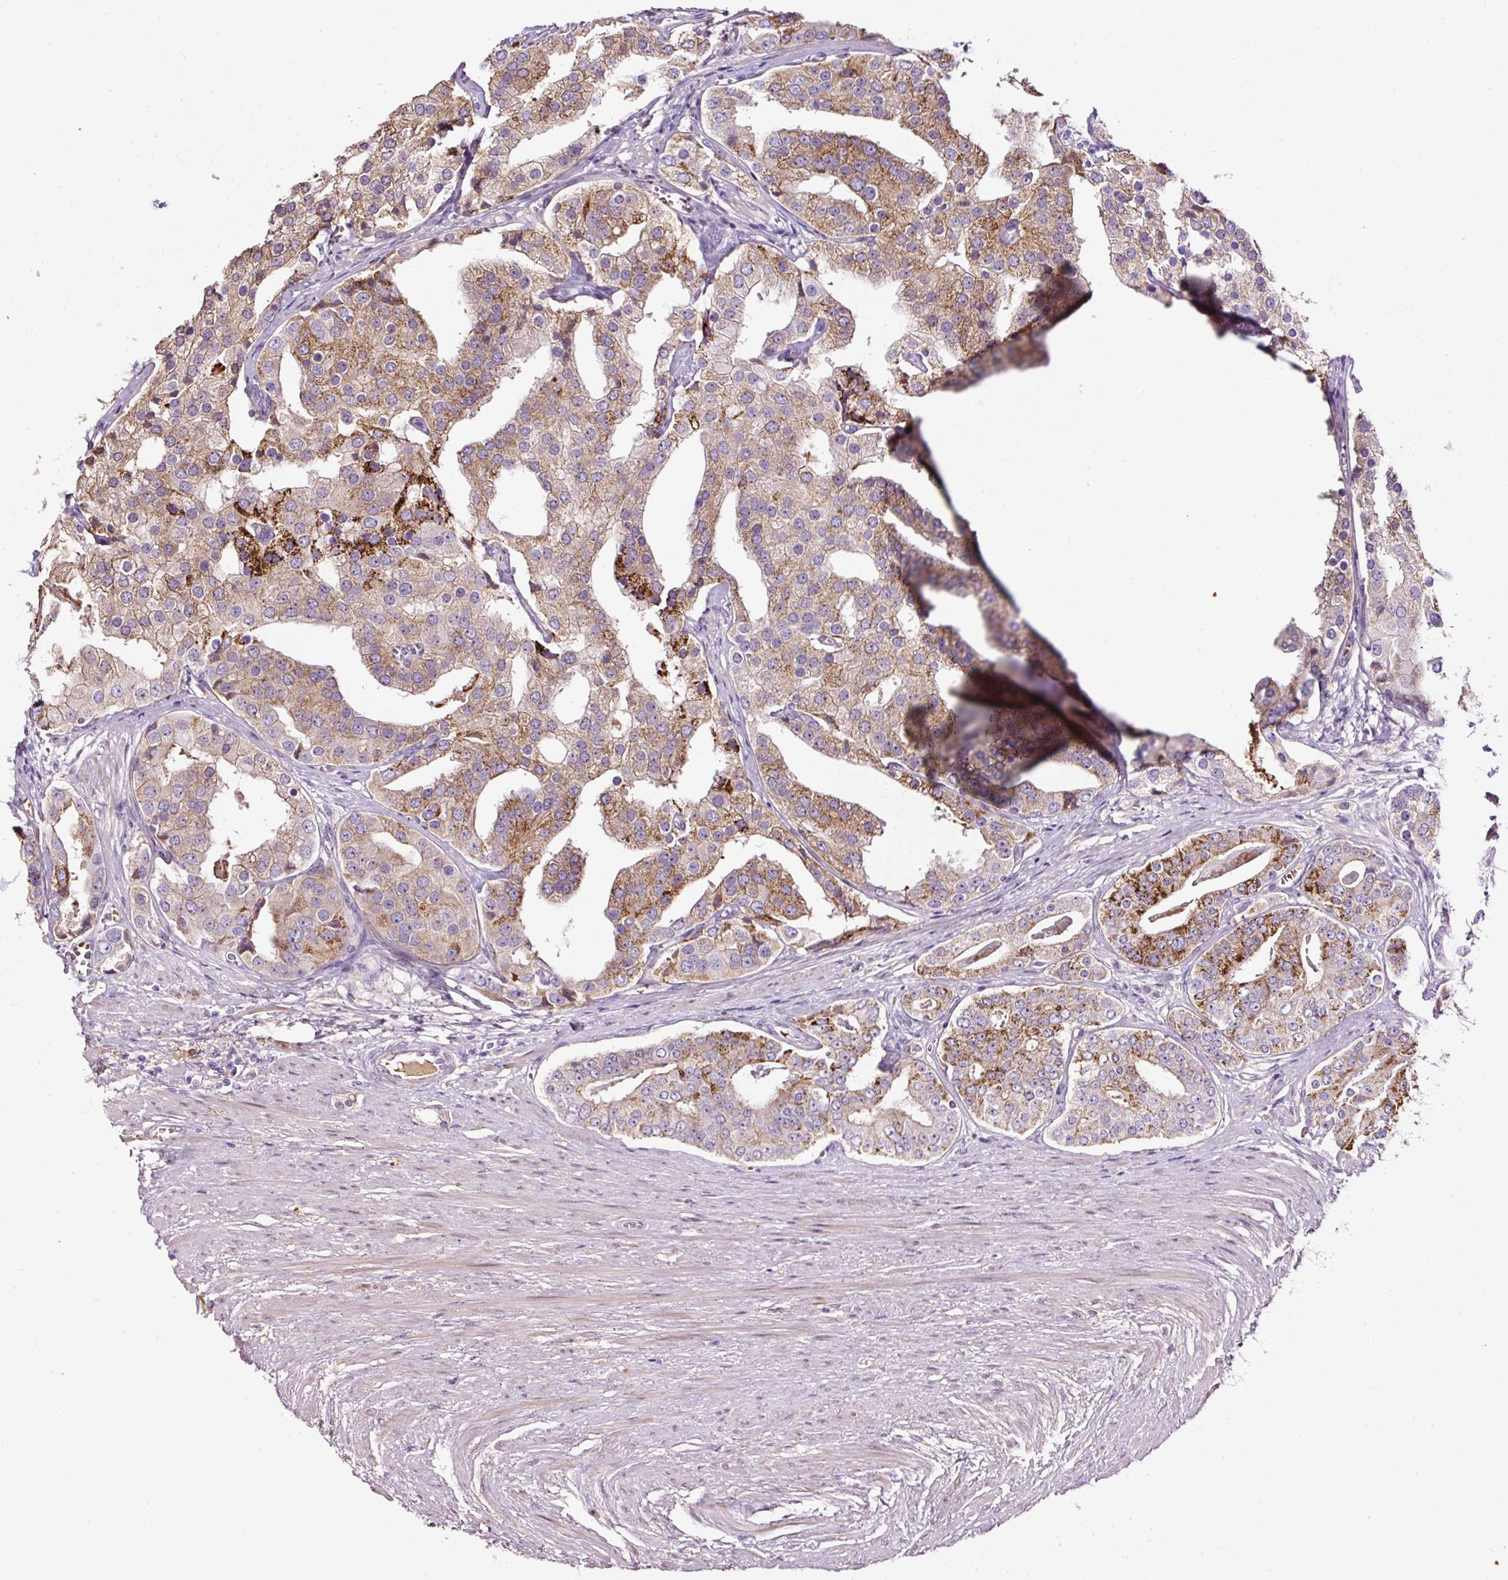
{"staining": {"intensity": "strong", "quantity": "25%-75%", "location": "cytoplasmic/membranous"}, "tissue": "prostate cancer", "cell_type": "Tumor cells", "image_type": "cancer", "snomed": [{"axis": "morphology", "description": "Adenocarcinoma, High grade"}, {"axis": "topography", "description": "Prostate"}], "caption": "Strong cytoplasmic/membranous positivity is seen in about 25%-75% of tumor cells in high-grade adenocarcinoma (prostate).", "gene": "LRRC24", "patient": {"sex": "male", "age": 71}}